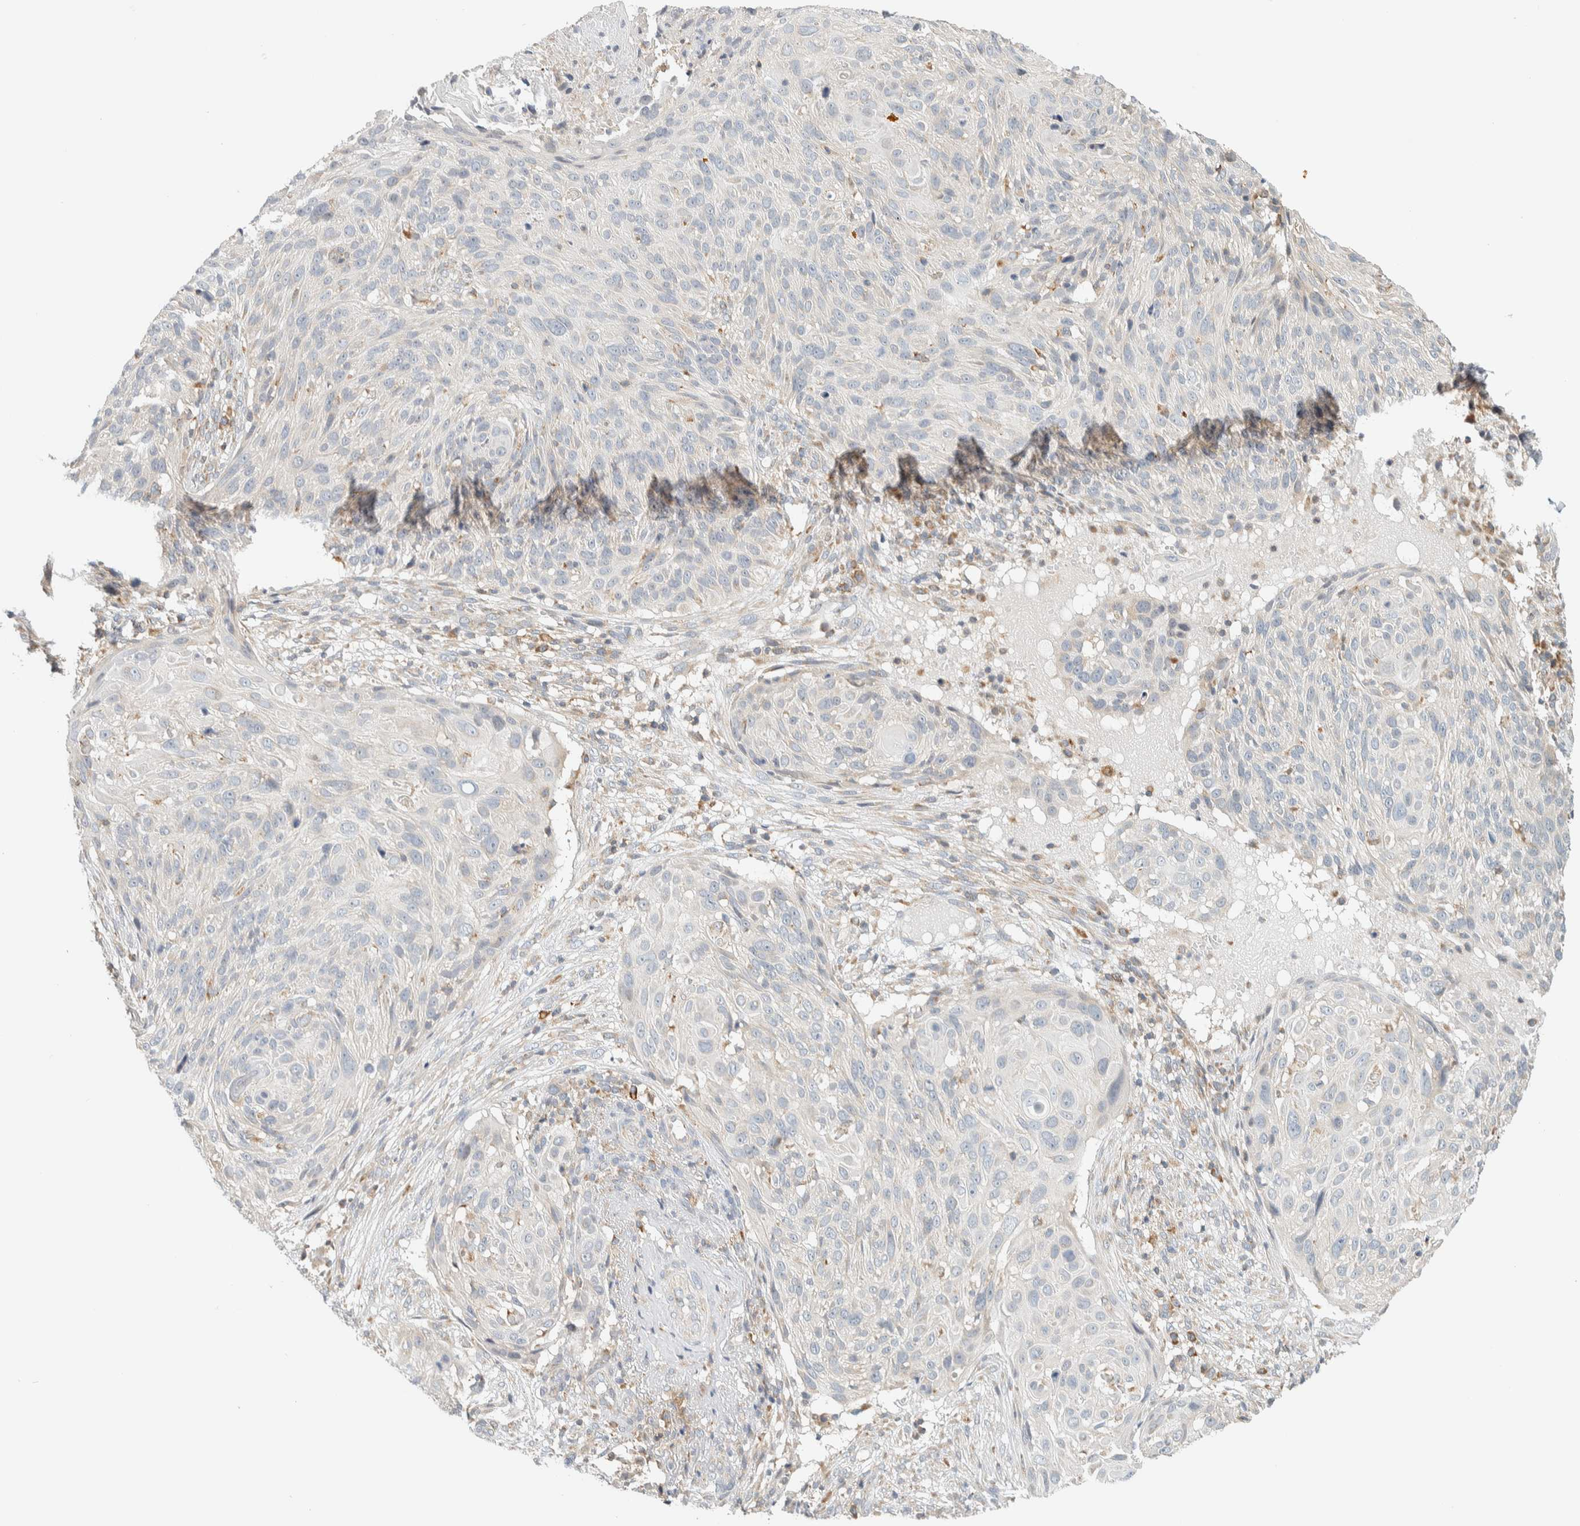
{"staining": {"intensity": "negative", "quantity": "none", "location": "none"}, "tissue": "cervical cancer", "cell_type": "Tumor cells", "image_type": "cancer", "snomed": [{"axis": "morphology", "description": "Squamous cell carcinoma, NOS"}, {"axis": "topography", "description": "Cervix"}], "caption": "Cervical squamous cell carcinoma stained for a protein using immunohistochemistry reveals no expression tumor cells.", "gene": "CCDC57", "patient": {"sex": "female", "age": 74}}